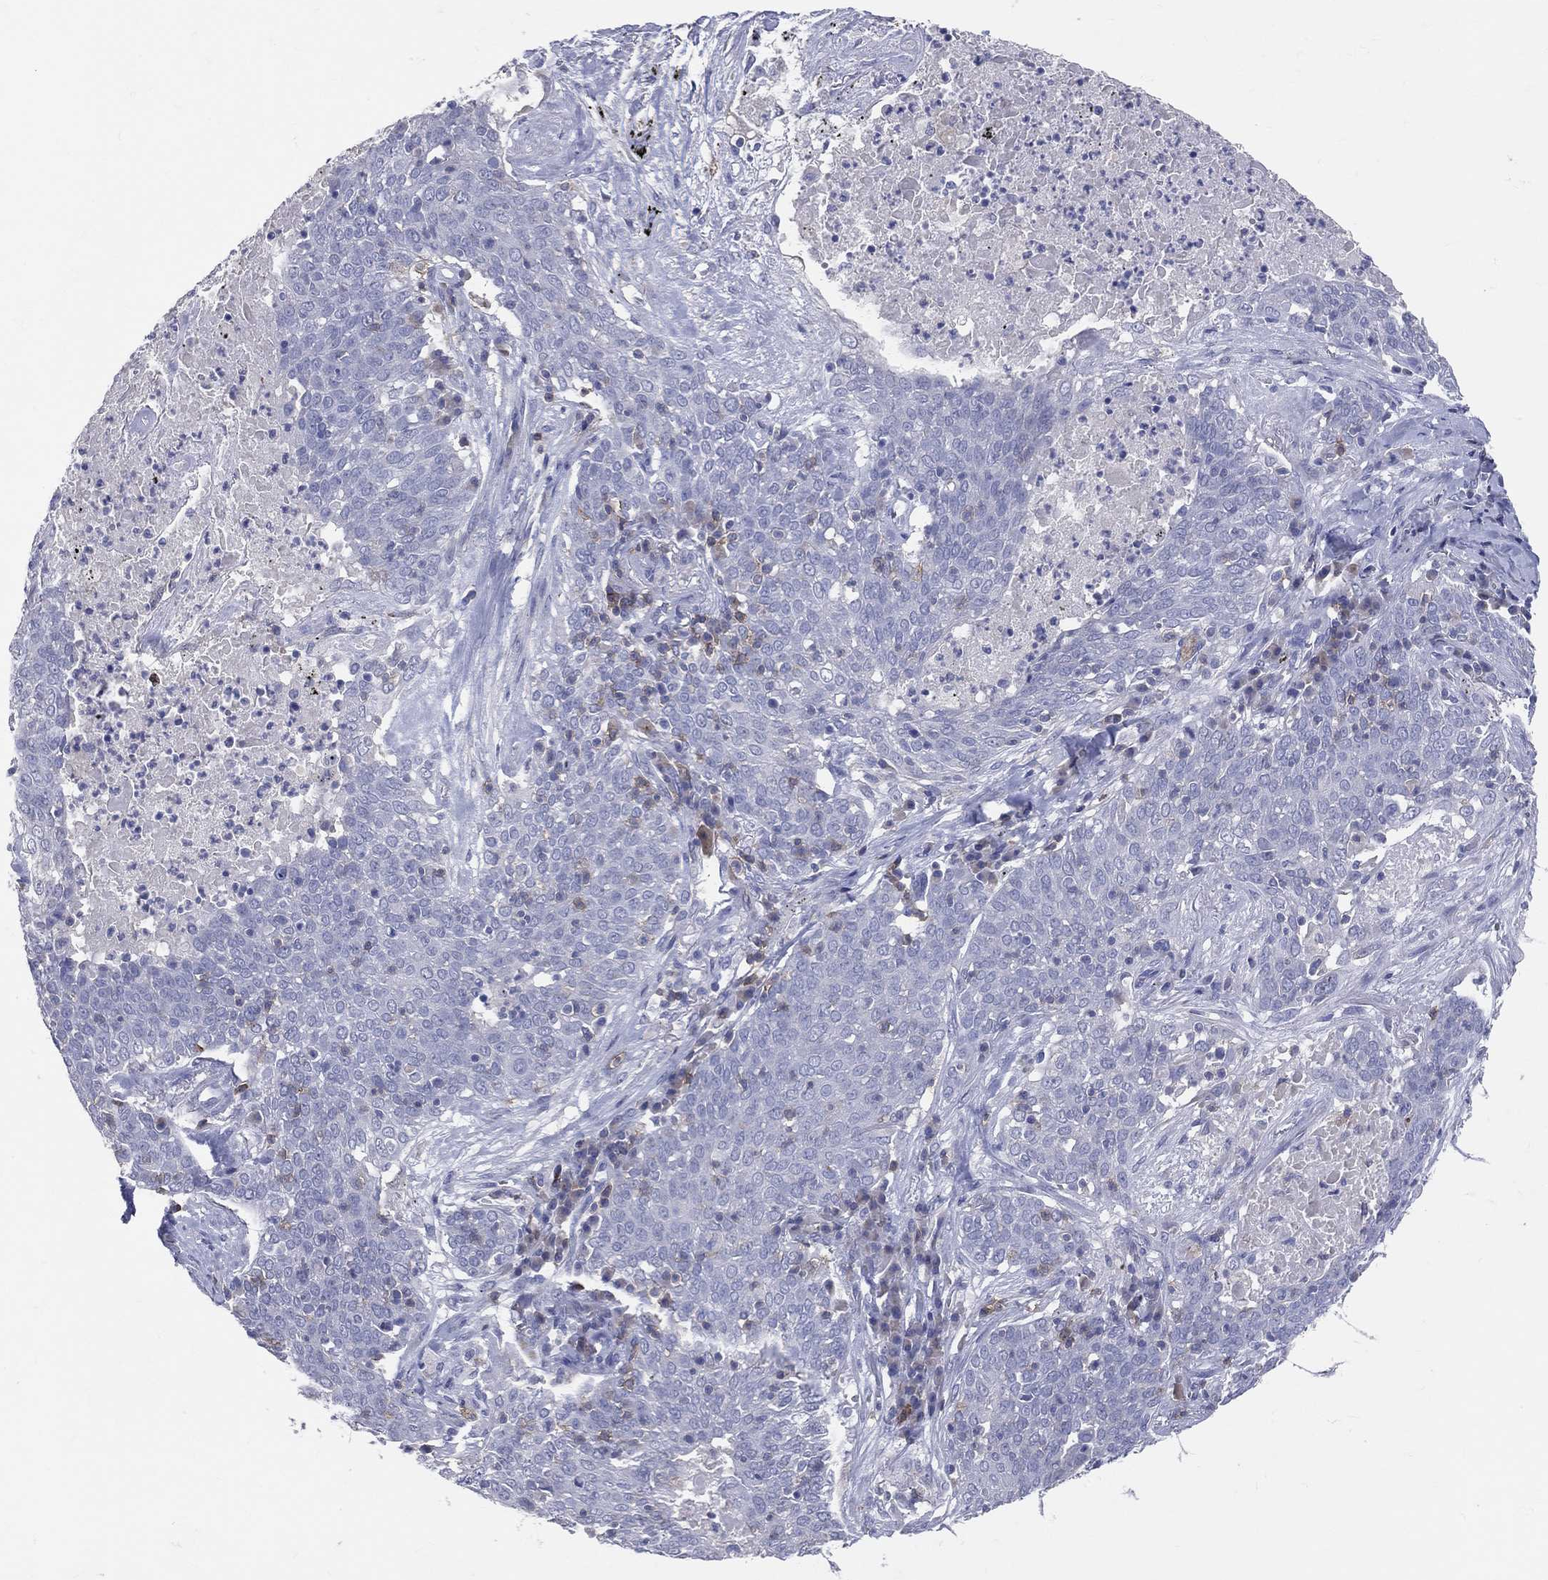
{"staining": {"intensity": "negative", "quantity": "none", "location": "none"}, "tissue": "lung cancer", "cell_type": "Tumor cells", "image_type": "cancer", "snomed": [{"axis": "morphology", "description": "Squamous cell carcinoma, NOS"}, {"axis": "topography", "description": "Lung"}], "caption": "IHC of lung squamous cell carcinoma reveals no positivity in tumor cells.", "gene": "LAT", "patient": {"sex": "male", "age": 82}}